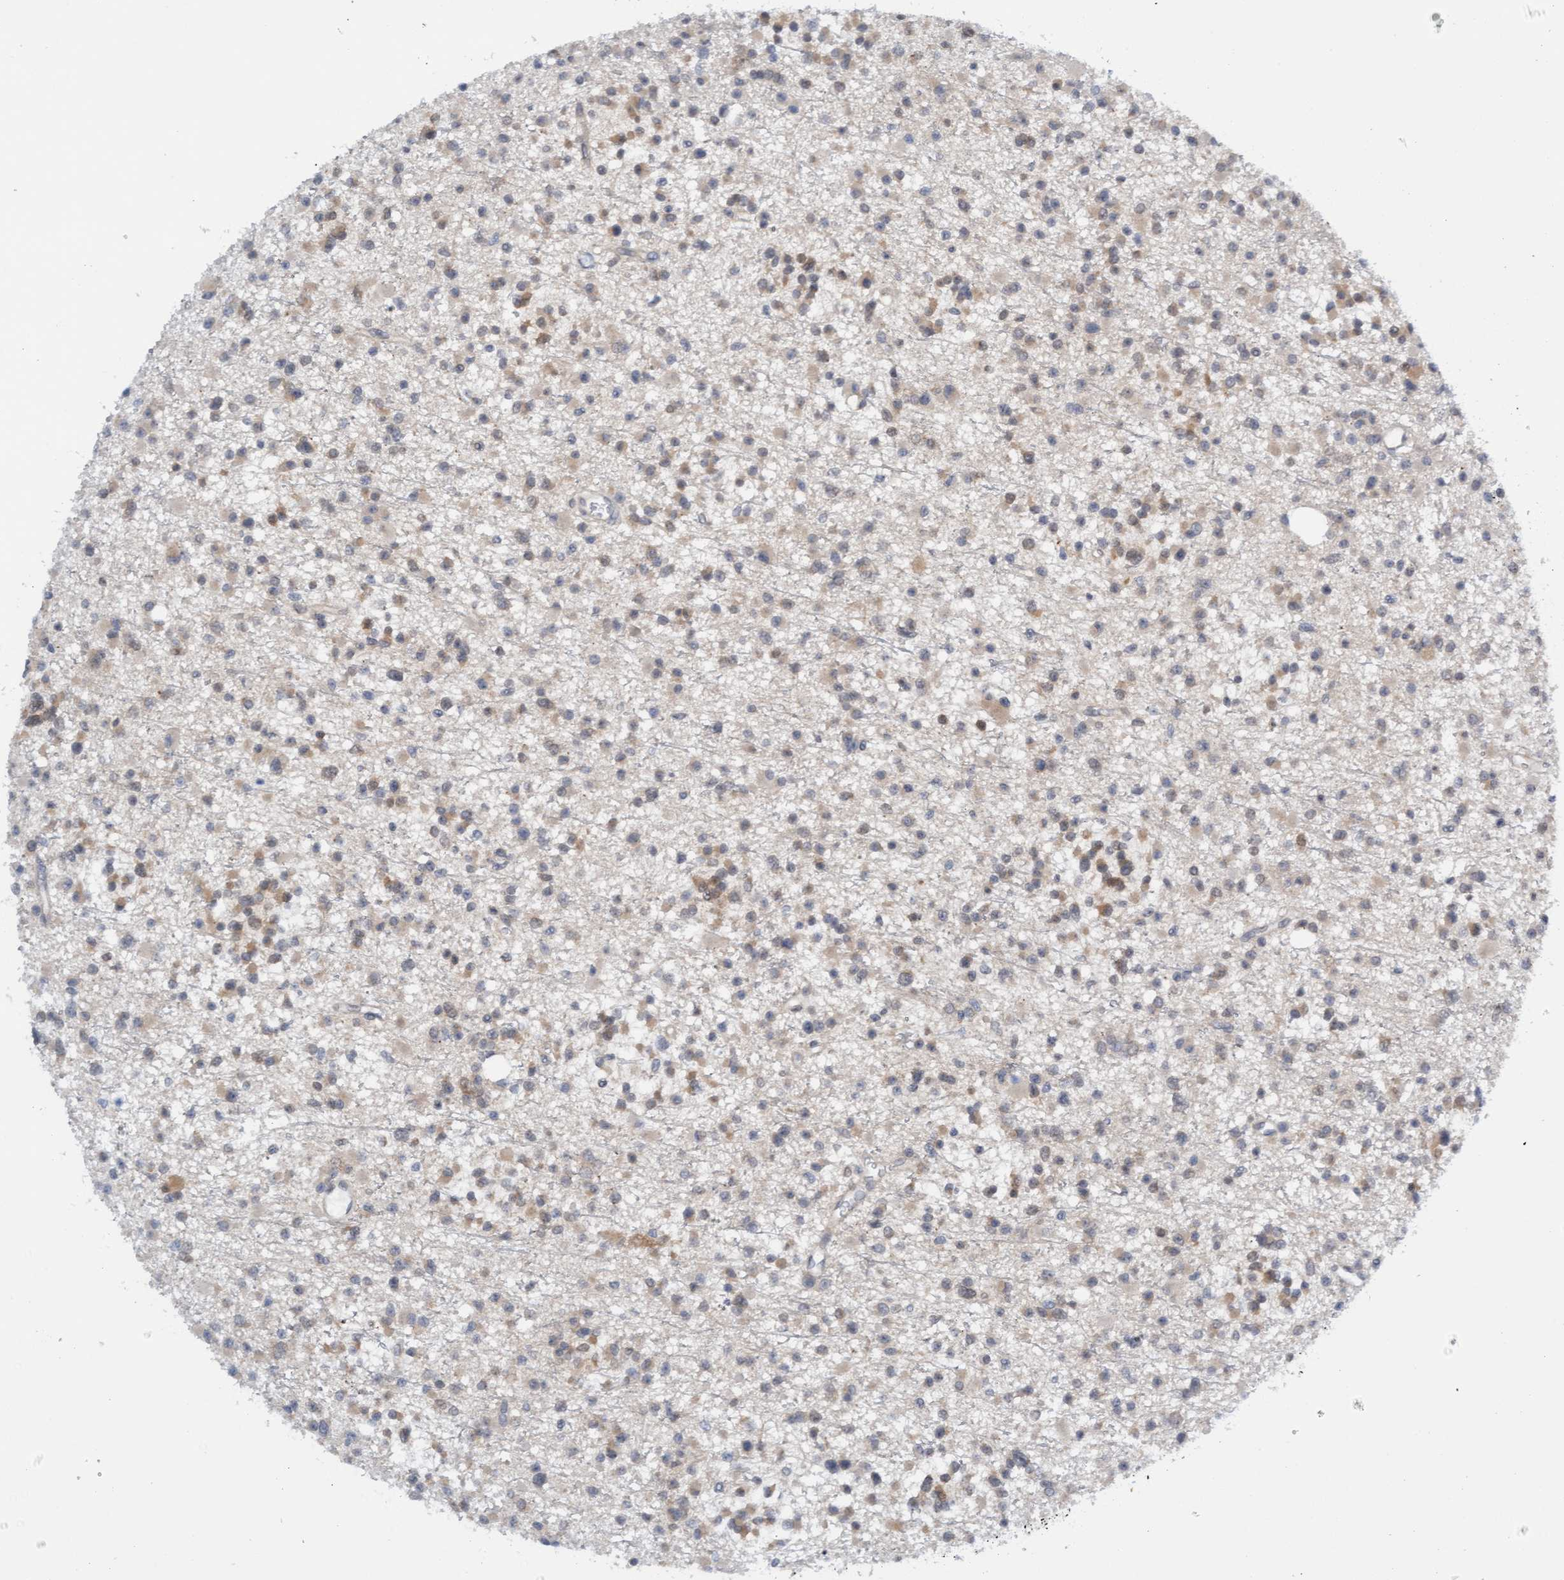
{"staining": {"intensity": "weak", "quantity": "25%-75%", "location": "cytoplasmic/membranous"}, "tissue": "glioma", "cell_type": "Tumor cells", "image_type": "cancer", "snomed": [{"axis": "morphology", "description": "Glioma, malignant, Low grade"}, {"axis": "topography", "description": "Brain"}], "caption": "Immunohistochemical staining of glioma exhibits low levels of weak cytoplasmic/membranous positivity in approximately 25%-75% of tumor cells.", "gene": "AMZ2", "patient": {"sex": "female", "age": 22}}